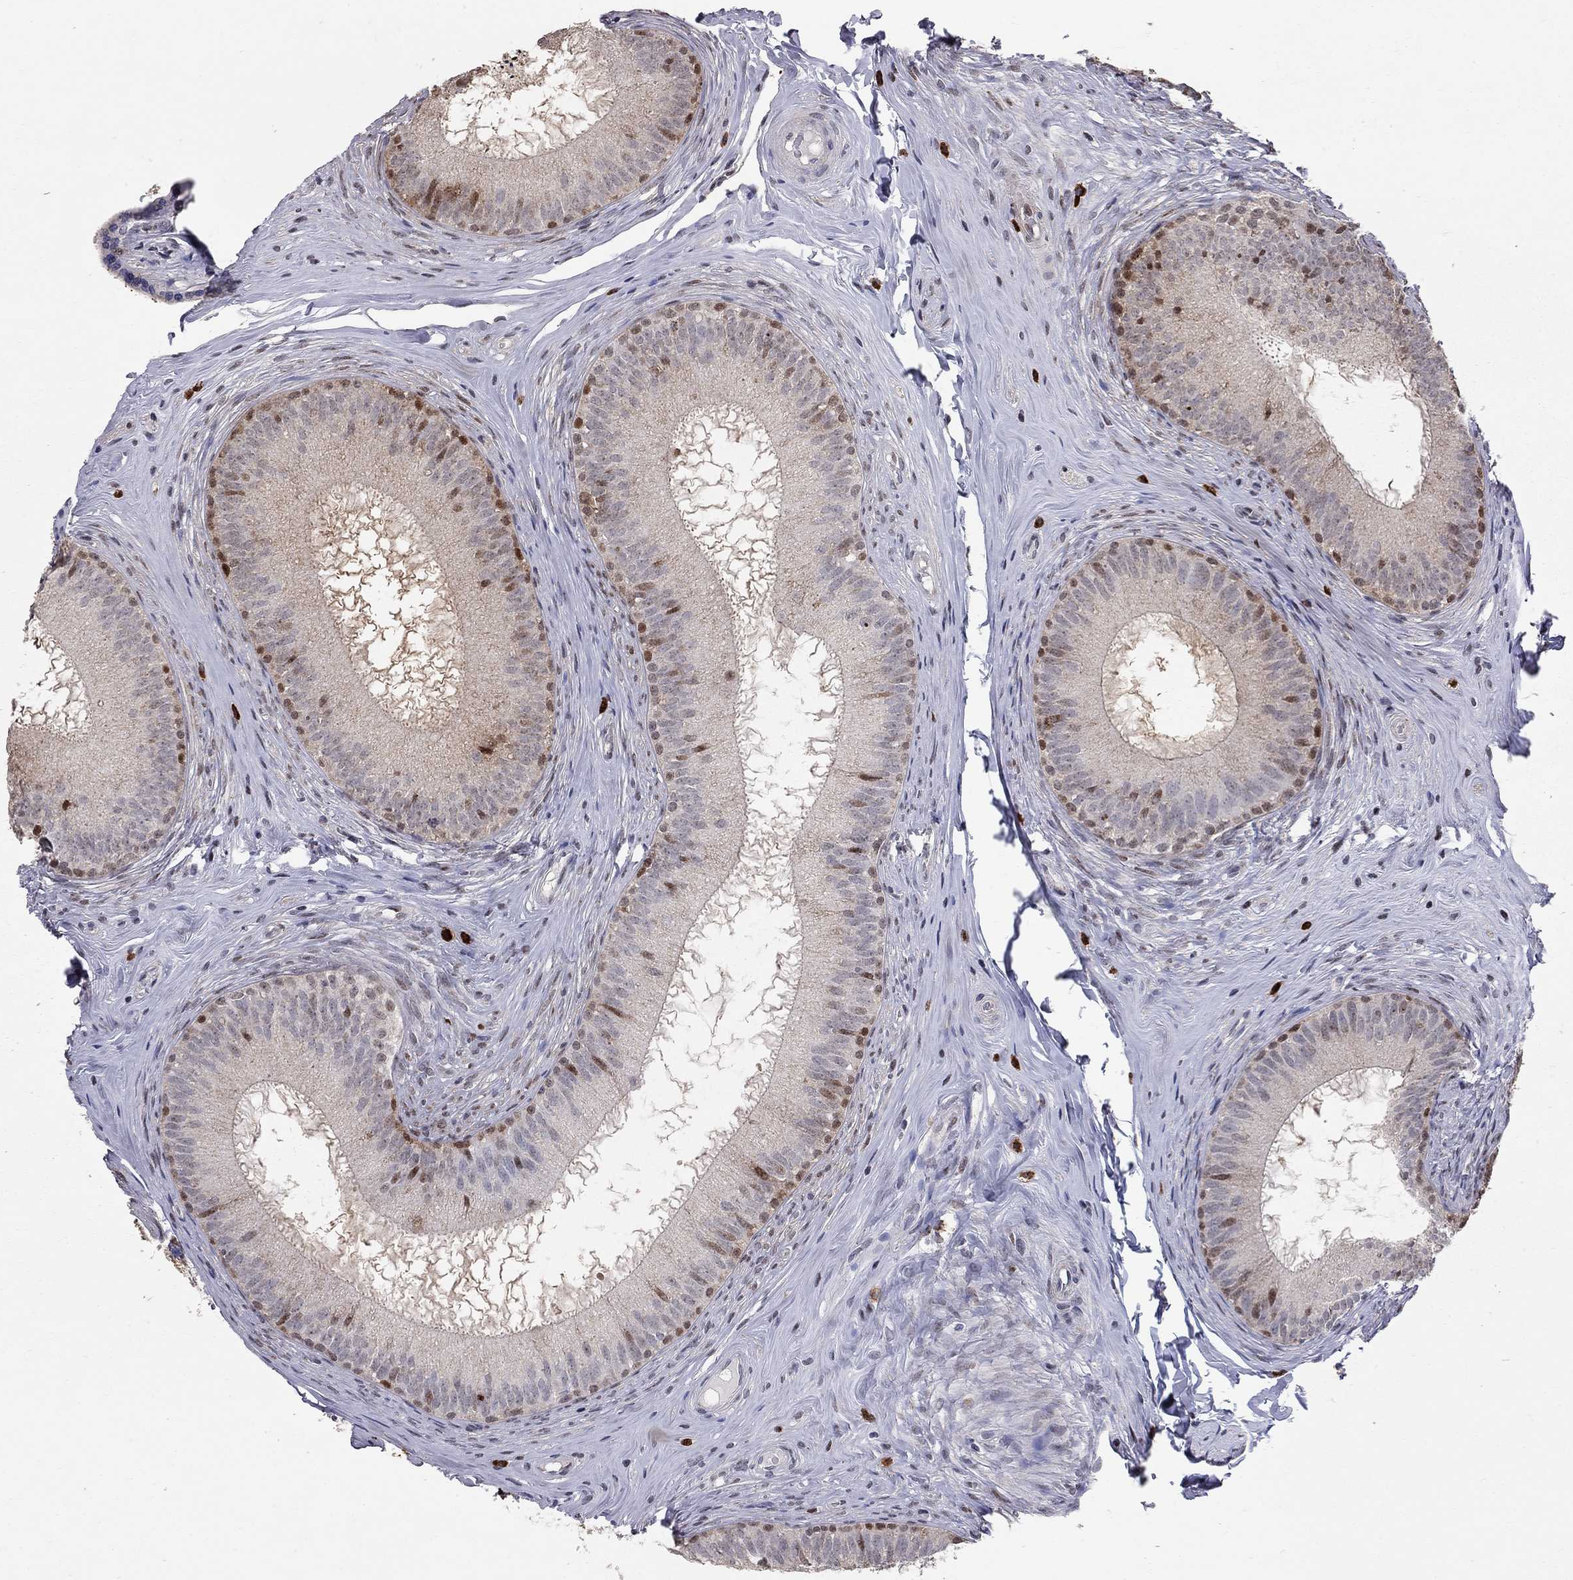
{"staining": {"intensity": "strong", "quantity": "<25%", "location": "nuclear"}, "tissue": "epididymis", "cell_type": "Glandular cells", "image_type": "normal", "snomed": [{"axis": "morphology", "description": "Normal tissue, NOS"}, {"axis": "morphology", "description": "Carcinoma, Embryonal, NOS"}, {"axis": "topography", "description": "Testis"}, {"axis": "topography", "description": "Epididymis"}], "caption": "Glandular cells exhibit strong nuclear positivity in approximately <25% of cells in unremarkable epididymis.", "gene": "HDAC3", "patient": {"sex": "male", "age": 24}}